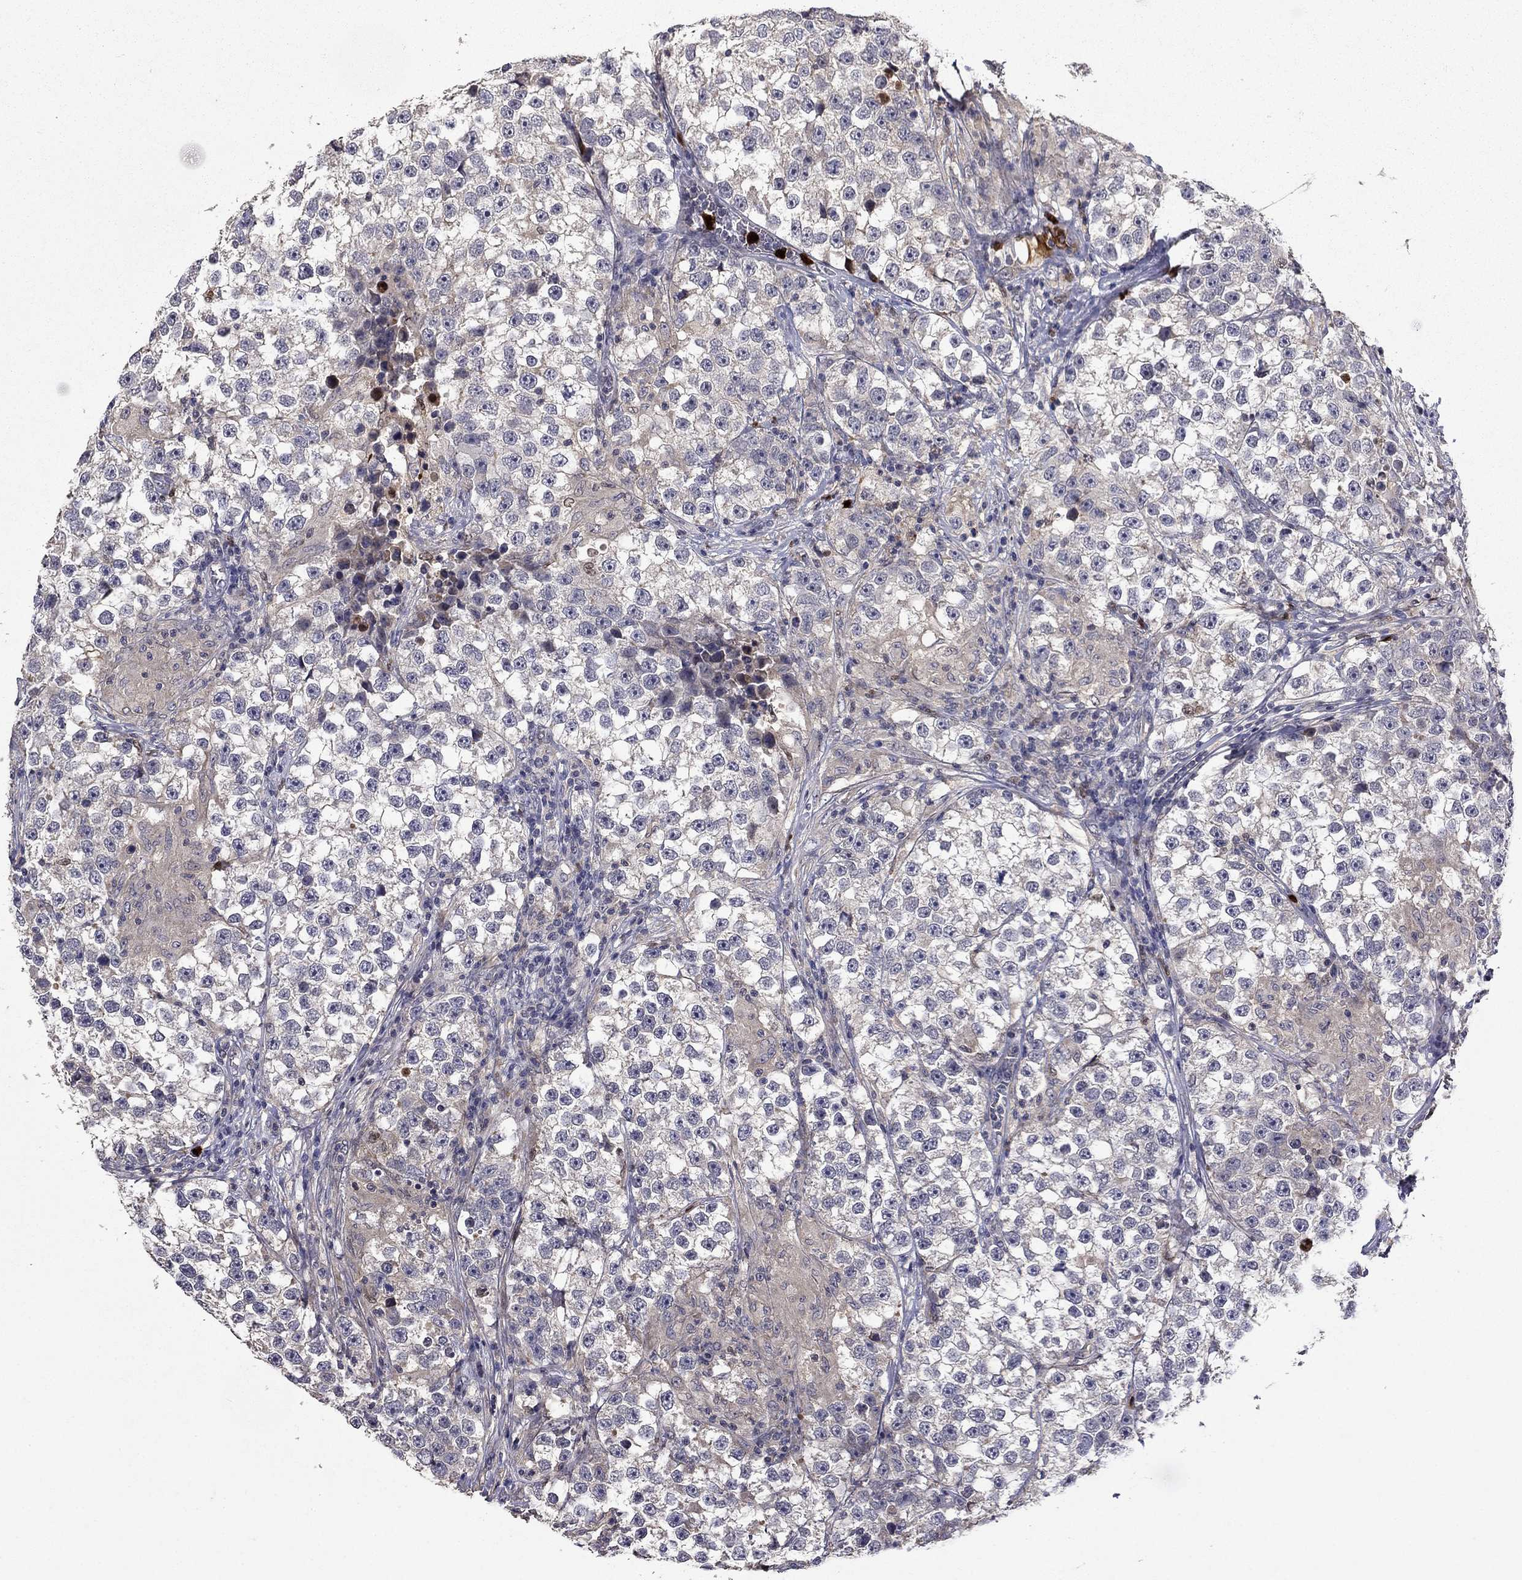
{"staining": {"intensity": "negative", "quantity": "none", "location": "none"}, "tissue": "testis cancer", "cell_type": "Tumor cells", "image_type": "cancer", "snomed": [{"axis": "morphology", "description": "Seminoma, NOS"}, {"axis": "topography", "description": "Testis"}], "caption": "The micrograph reveals no staining of tumor cells in testis cancer.", "gene": "SATB1", "patient": {"sex": "male", "age": 46}}